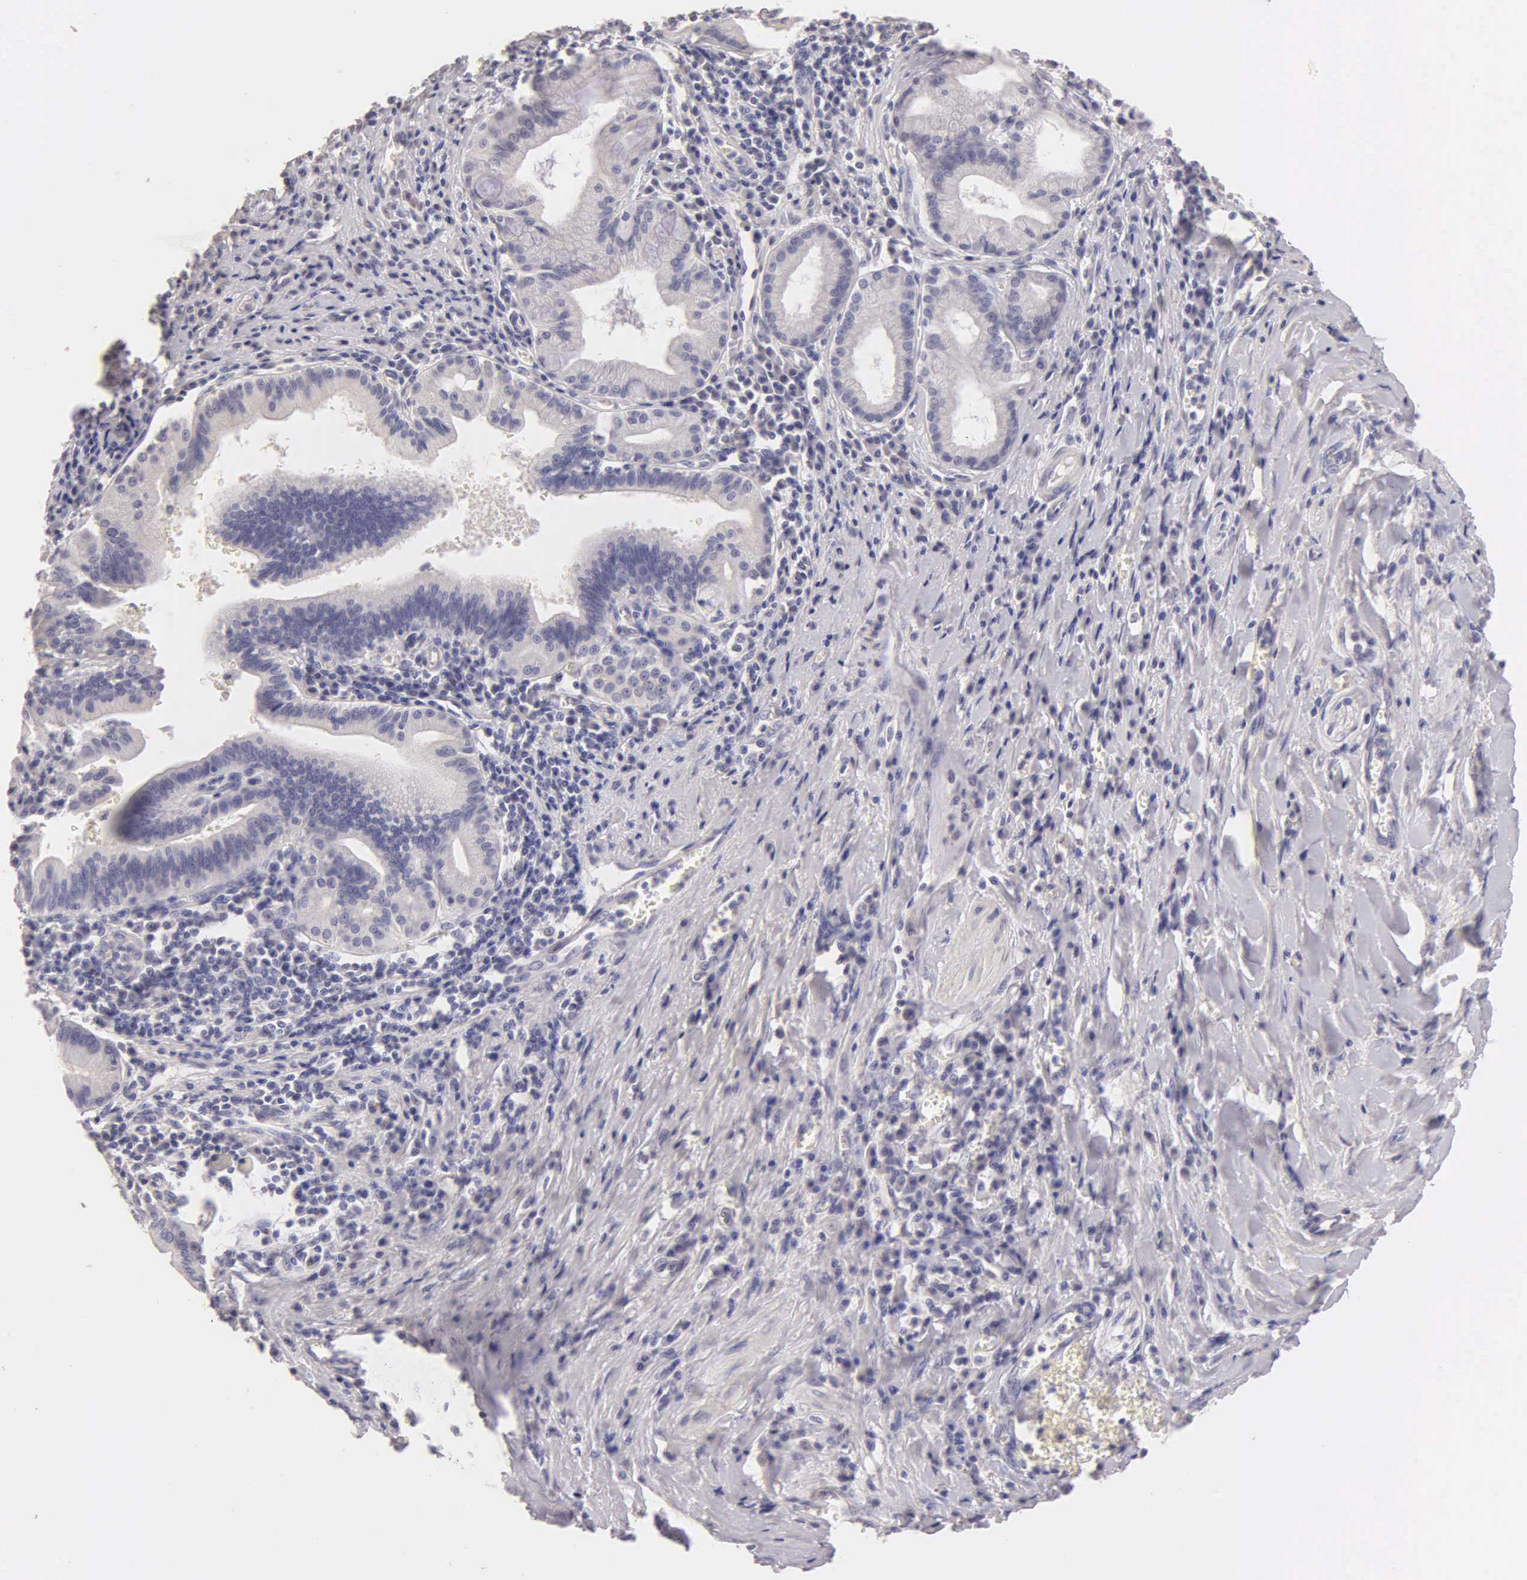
{"staining": {"intensity": "negative", "quantity": "none", "location": "none"}, "tissue": "pancreatic cancer", "cell_type": "Tumor cells", "image_type": "cancer", "snomed": [{"axis": "morphology", "description": "Adenocarcinoma, NOS"}, {"axis": "topography", "description": "Pancreas"}], "caption": "Immunohistochemical staining of human pancreatic cancer (adenocarcinoma) reveals no significant positivity in tumor cells. (Stains: DAB immunohistochemistry with hematoxylin counter stain, Microscopy: brightfield microscopy at high magnification).", "gene": "ESR1", "patient": {"sex": "male", "age": 69}}